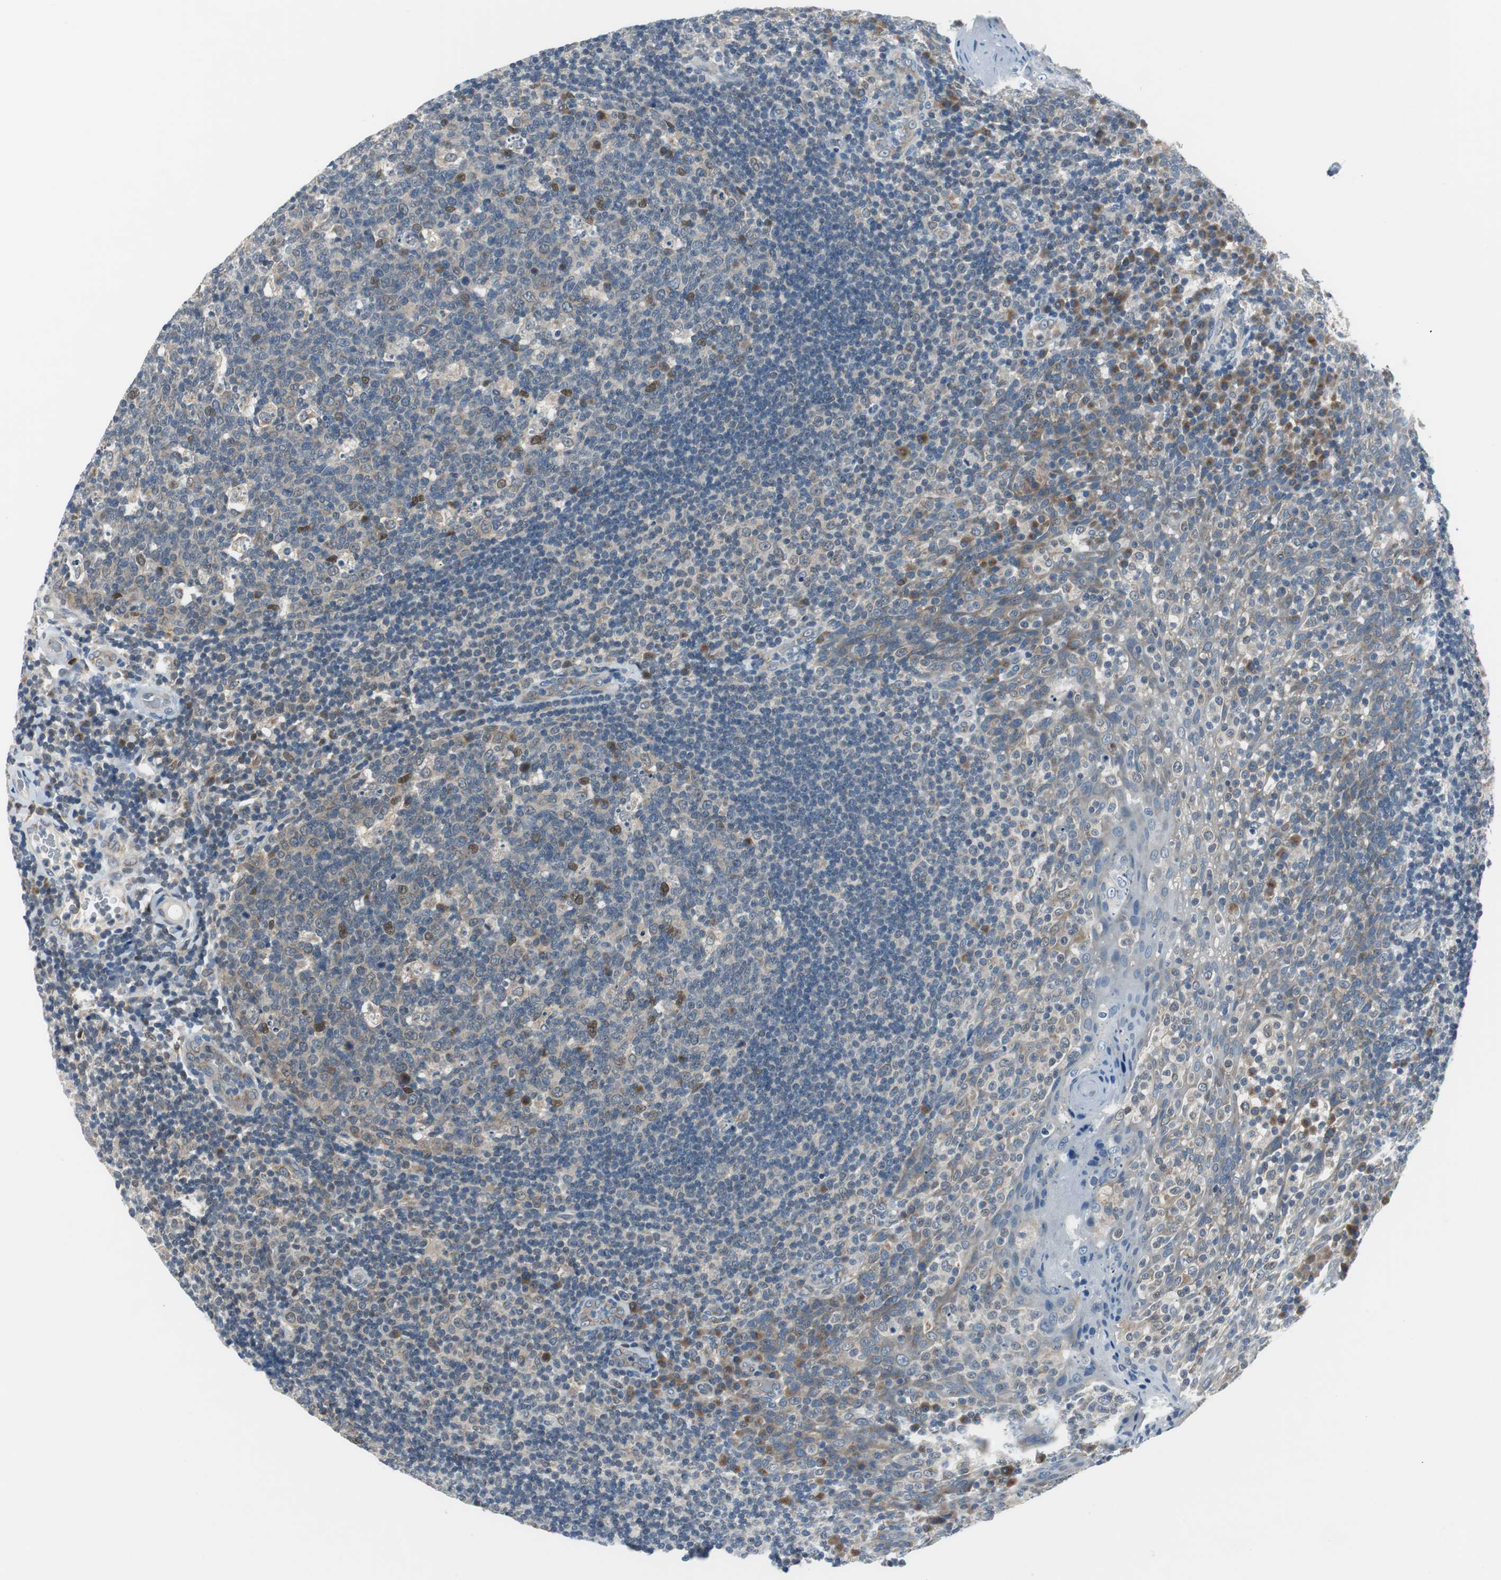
{"staining": {"intensity": "moderate", "quantity": "<25%", "location": "nuclear"}, "tissue": "tonsil", "cell_type": "Germinal center cells", "image_type": "normal", "snomed": [{"axis": "morphology", "description": "Normal tissue, NOS"}, {"axis": "topography", "description": "Tonsil"}], "caption": "An immunohistochemistry (IHC) photomicrograph of normal tissue is shown. Protein staining in brown highlights moderate nuclear positivity in tonsil within germinal center cells.", "gene": "PLAA", "patient": {"sex": "male", "age": 17}}